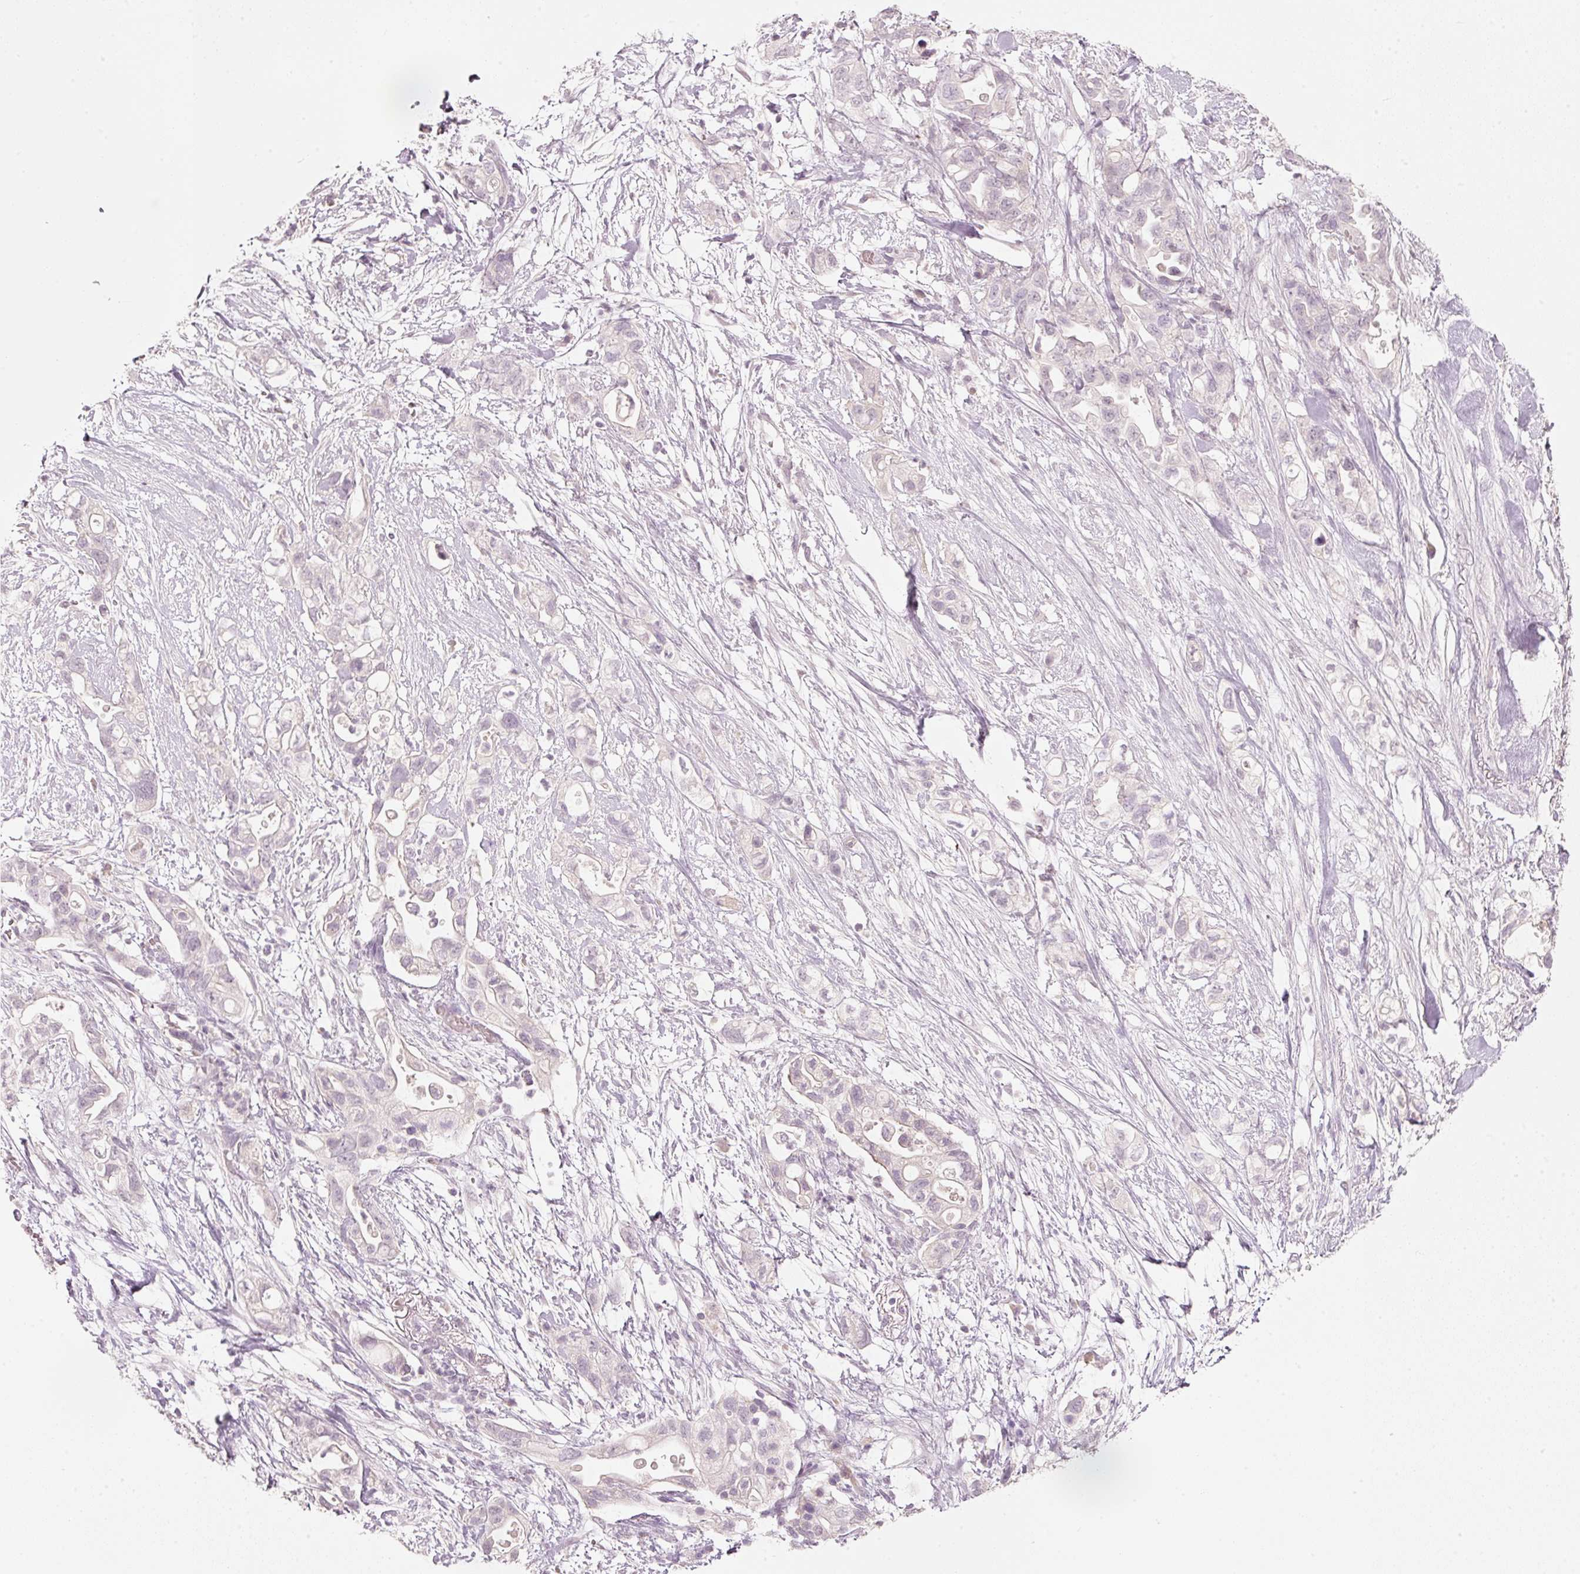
{"staining": {"intensity": "negative", "quantity": "none", "location": "none"}, "tissue": "pancreatic cancer", "cell_type": "Tumor cells", "image_type": "cancer", "snomed": [{"axis": "morphology", "description": "Adenocarcinoma, NOS"}, {"axis": "topography", "description": "Pancreas"}], "caption": "There is no significant positivity in tumor cells of pancreatic cancer.", "gene": "STEAP1", "patient": {"sex": "female", "age": 72}}